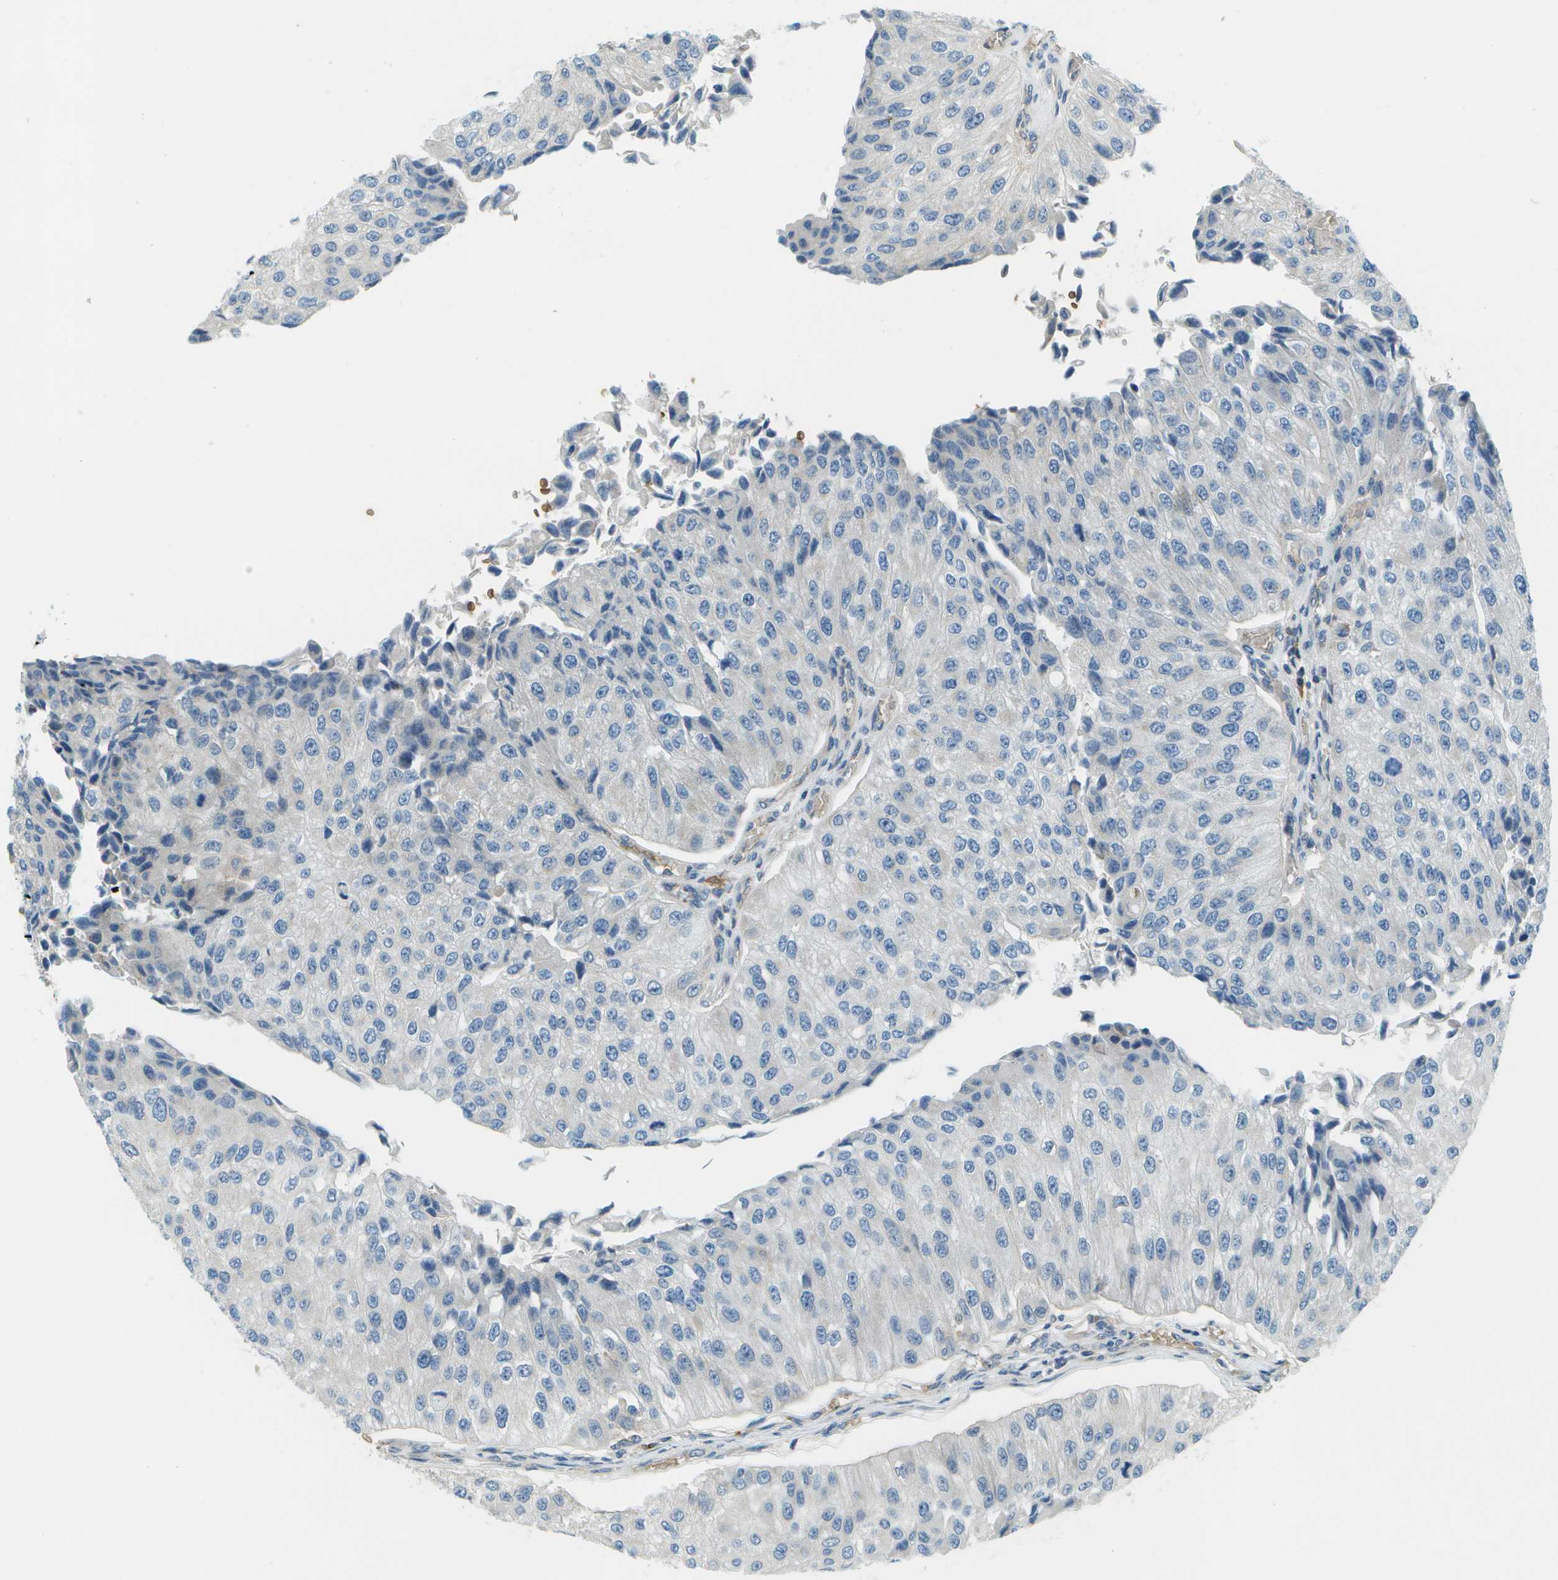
{"staining": {"intensity": "negative", "quantity": "none", "location": "none"}, "tissue": "urothelial cancer", "cell_type": "Tumor cells", "image_type": "cancer", "snomed": [{"axis": "morphology", "description": "Urothelial carcinoma, High grade"}, {"axis": "topography", "description": "Kidney"}, {"axis": "topography", "description": "Urinary bladder"}], "caption": "DAB (3,3'-diaminobenzidine) immunohistochemical staining of high-grade urothelial carcinoma demonstrates no significant positivity in tumor cells.", "gene": "CTIF", "patient": {"sex": "male", "age": 77}}